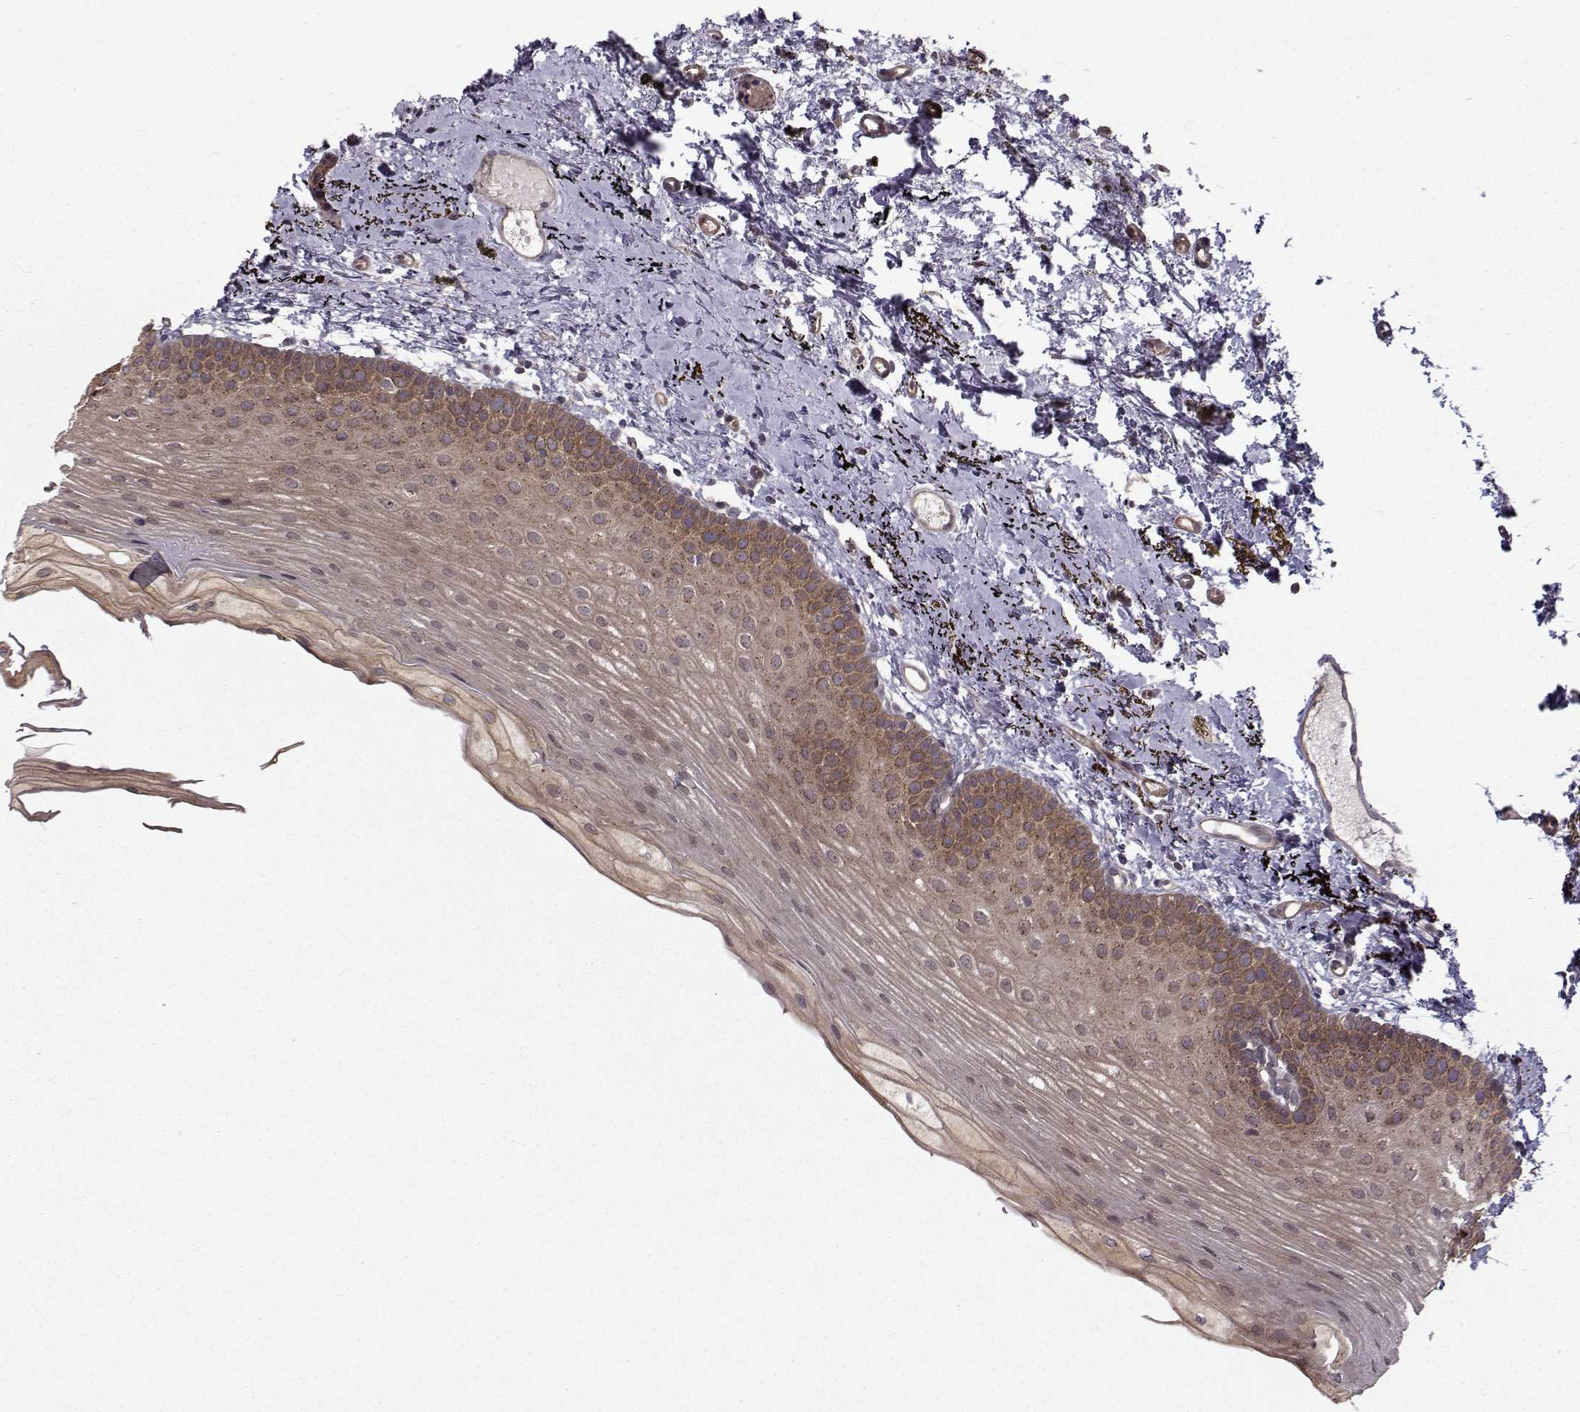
{"staining": {"intensity": "moderate", "quantity": "25%-75%", "location": "cytoplasmic/membranous"}, "tissue": "oral mucosa", "cell_type": "Squamous epithelial cells", "image_type": "normal", "snomed": [{"axis": "morphology", "description": "Normal tissue, NOS"}, {"axis": "topography", "description": "Oral tissue"}], "caption": "Protein analysis of unremarkable oral mucosa demonstrates moderate cytoplasmic/membranous positivity in approximately 25%-75% of squamous epithelial cells.", "gene": "APC", "patient": {"sex": "female", "age": 57}}